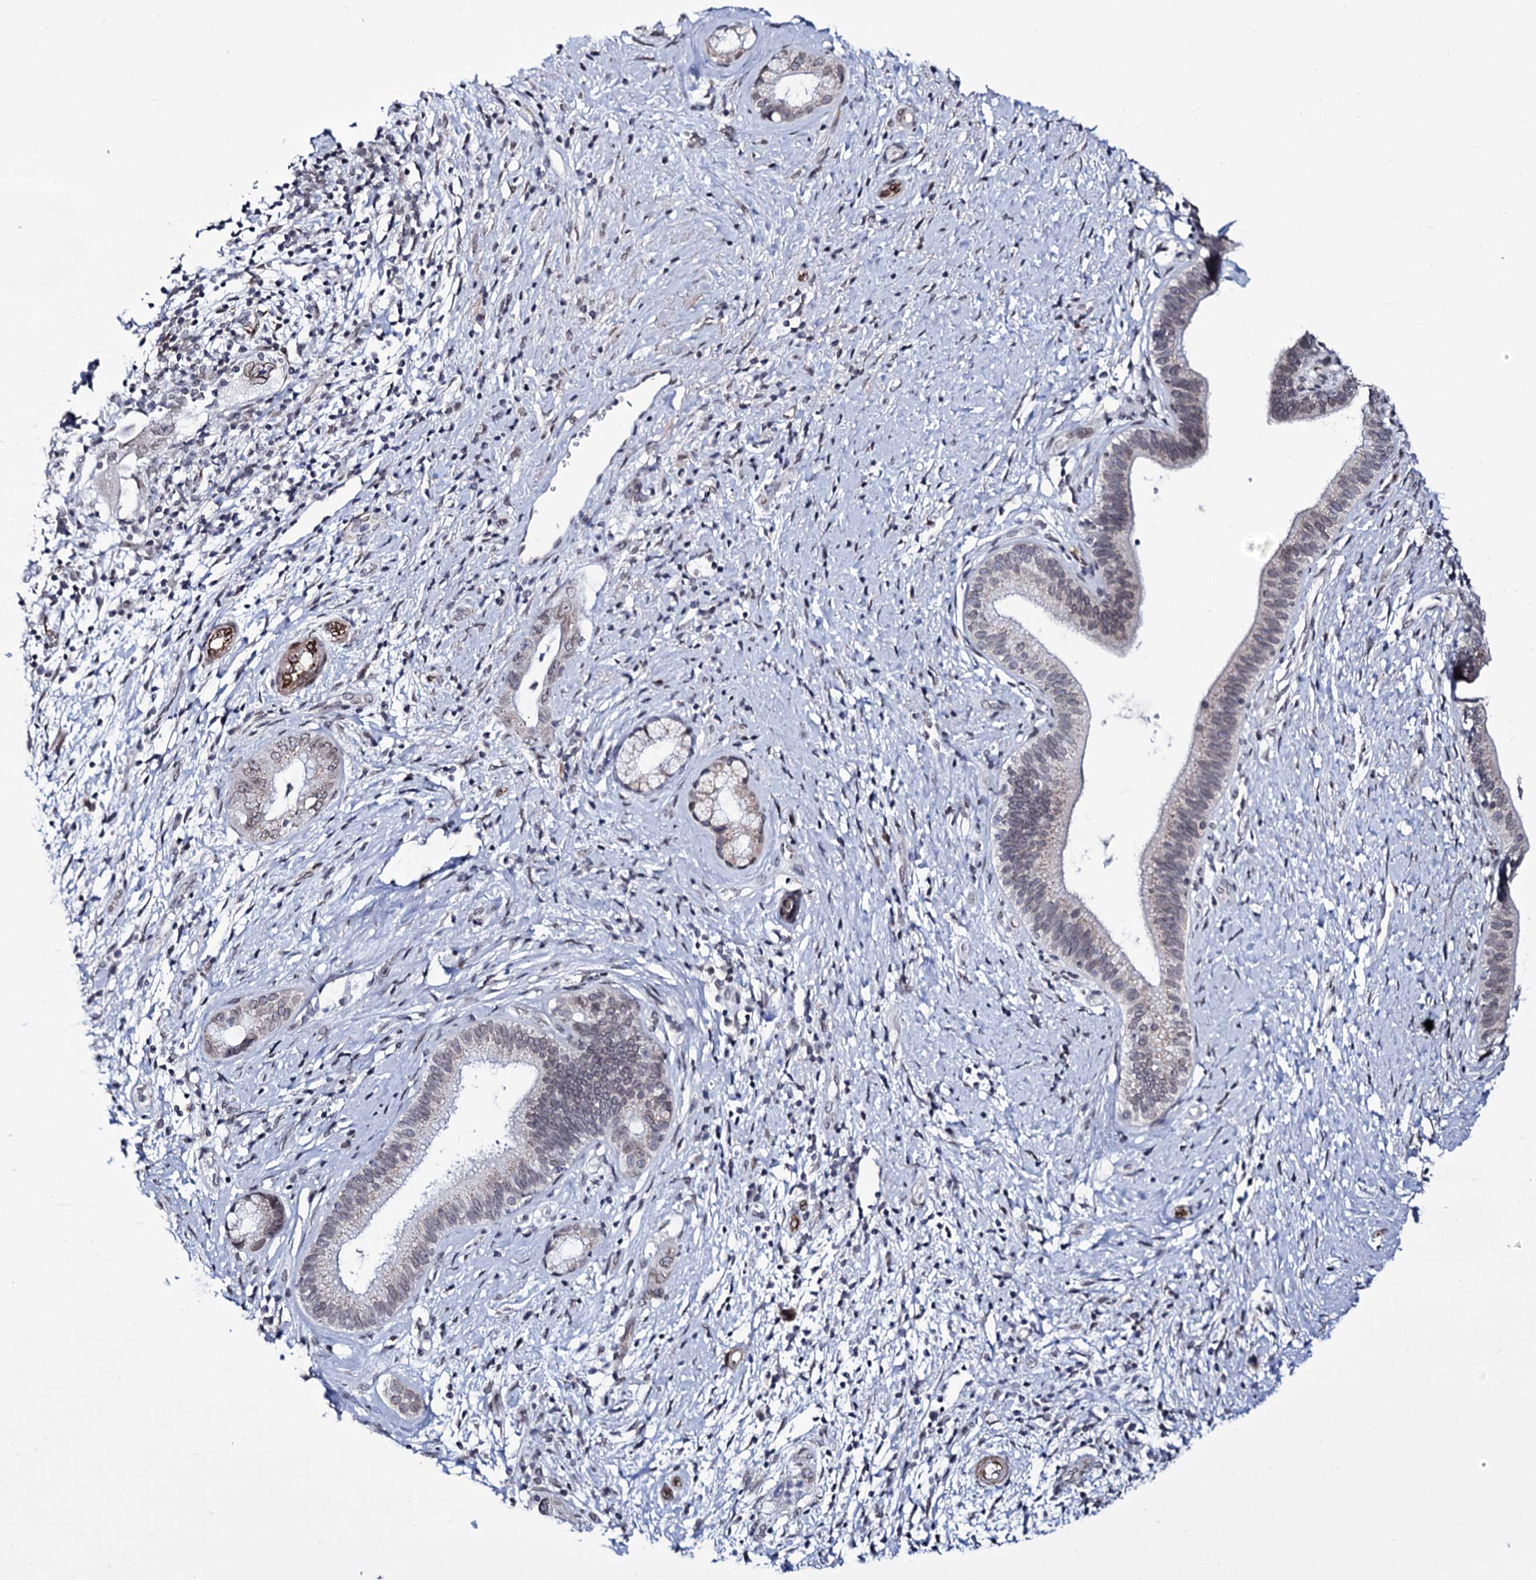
{"staining": {"intensity": "negative", "quantity": "none", "location": "none"}, "tissue": "pancreatic cancer", "cell_type": "Tumor cells", "image_type": "cancer", "snomed": [{"axis": "morphology", "description": "Adenocarcinoma, NOS"}, {"axis": "topography", "description": "Pancreas"}], "caption": "Pancreatic adenocarcinoma stained for a protein using immunohistochemistry (IHC) shows no expression tumor cells.", "gene": "ZC3H12C", "patient": {"sex": "female", "age": 73}}